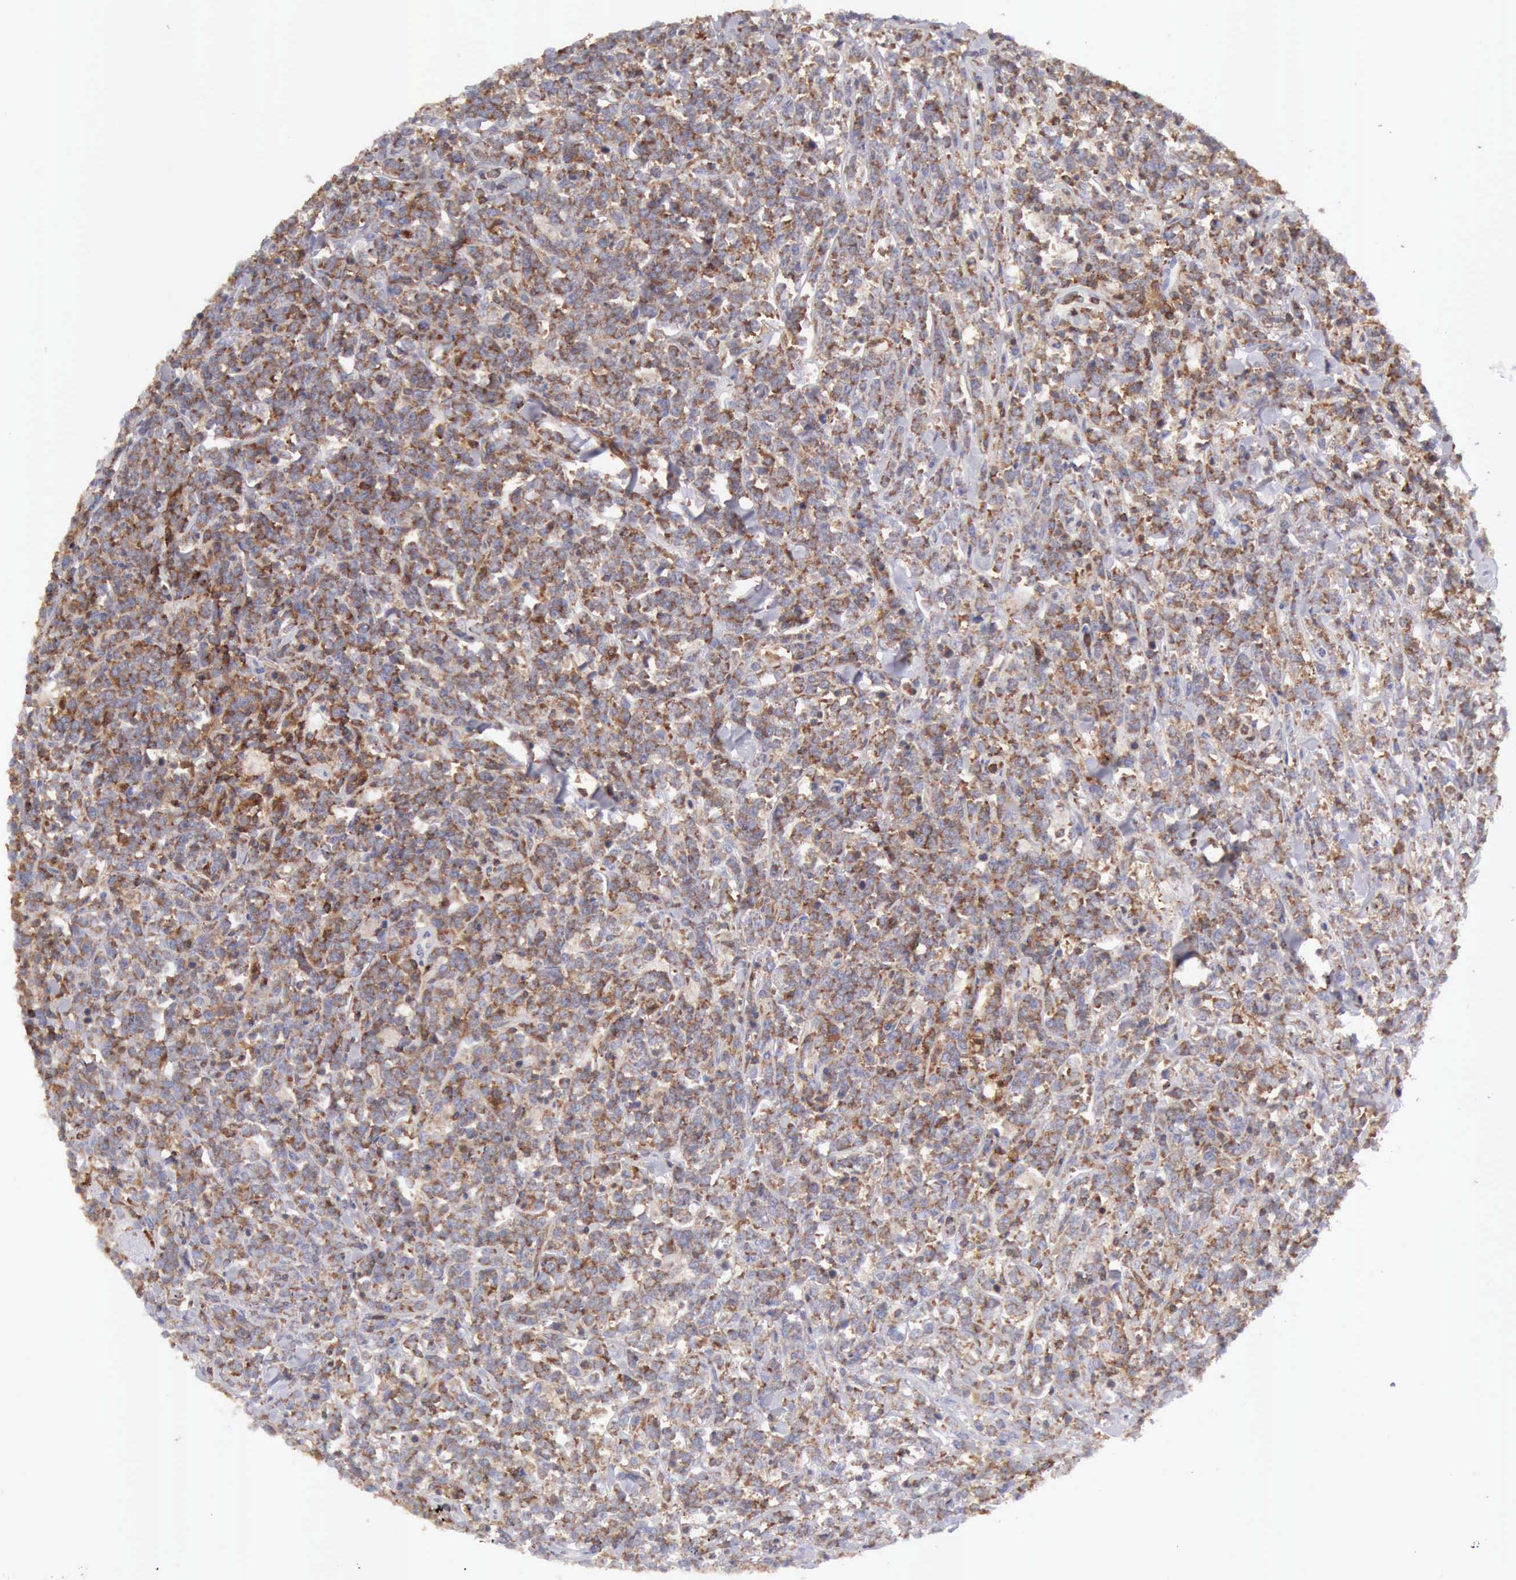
{"staining": {"intensity": "moderate", "quantity": ">75%", "location": "cytoplasmic/membranous"}, "tissue": "lymphoma", "cell_type": "Tumor cells", "image_type": "cancer", "snomed": [{"axis": "morphology", "description": "Malignant lymphoma, non-Hodgkin's type, High grade"}, {"axis": "topography", "description": "Small intestine"}, {"axis": "topography", "description": "Colon"}], "caption": "Brown immunohistochemical staining in high-grade malignant lymphoma, non-Hodgkin's type exhibits moderate cytoplasmic/membranous staining in about >75% of tumor cells.", "gene": "ARHGAP4", "patient": {"sex": "male", "age": 8}}